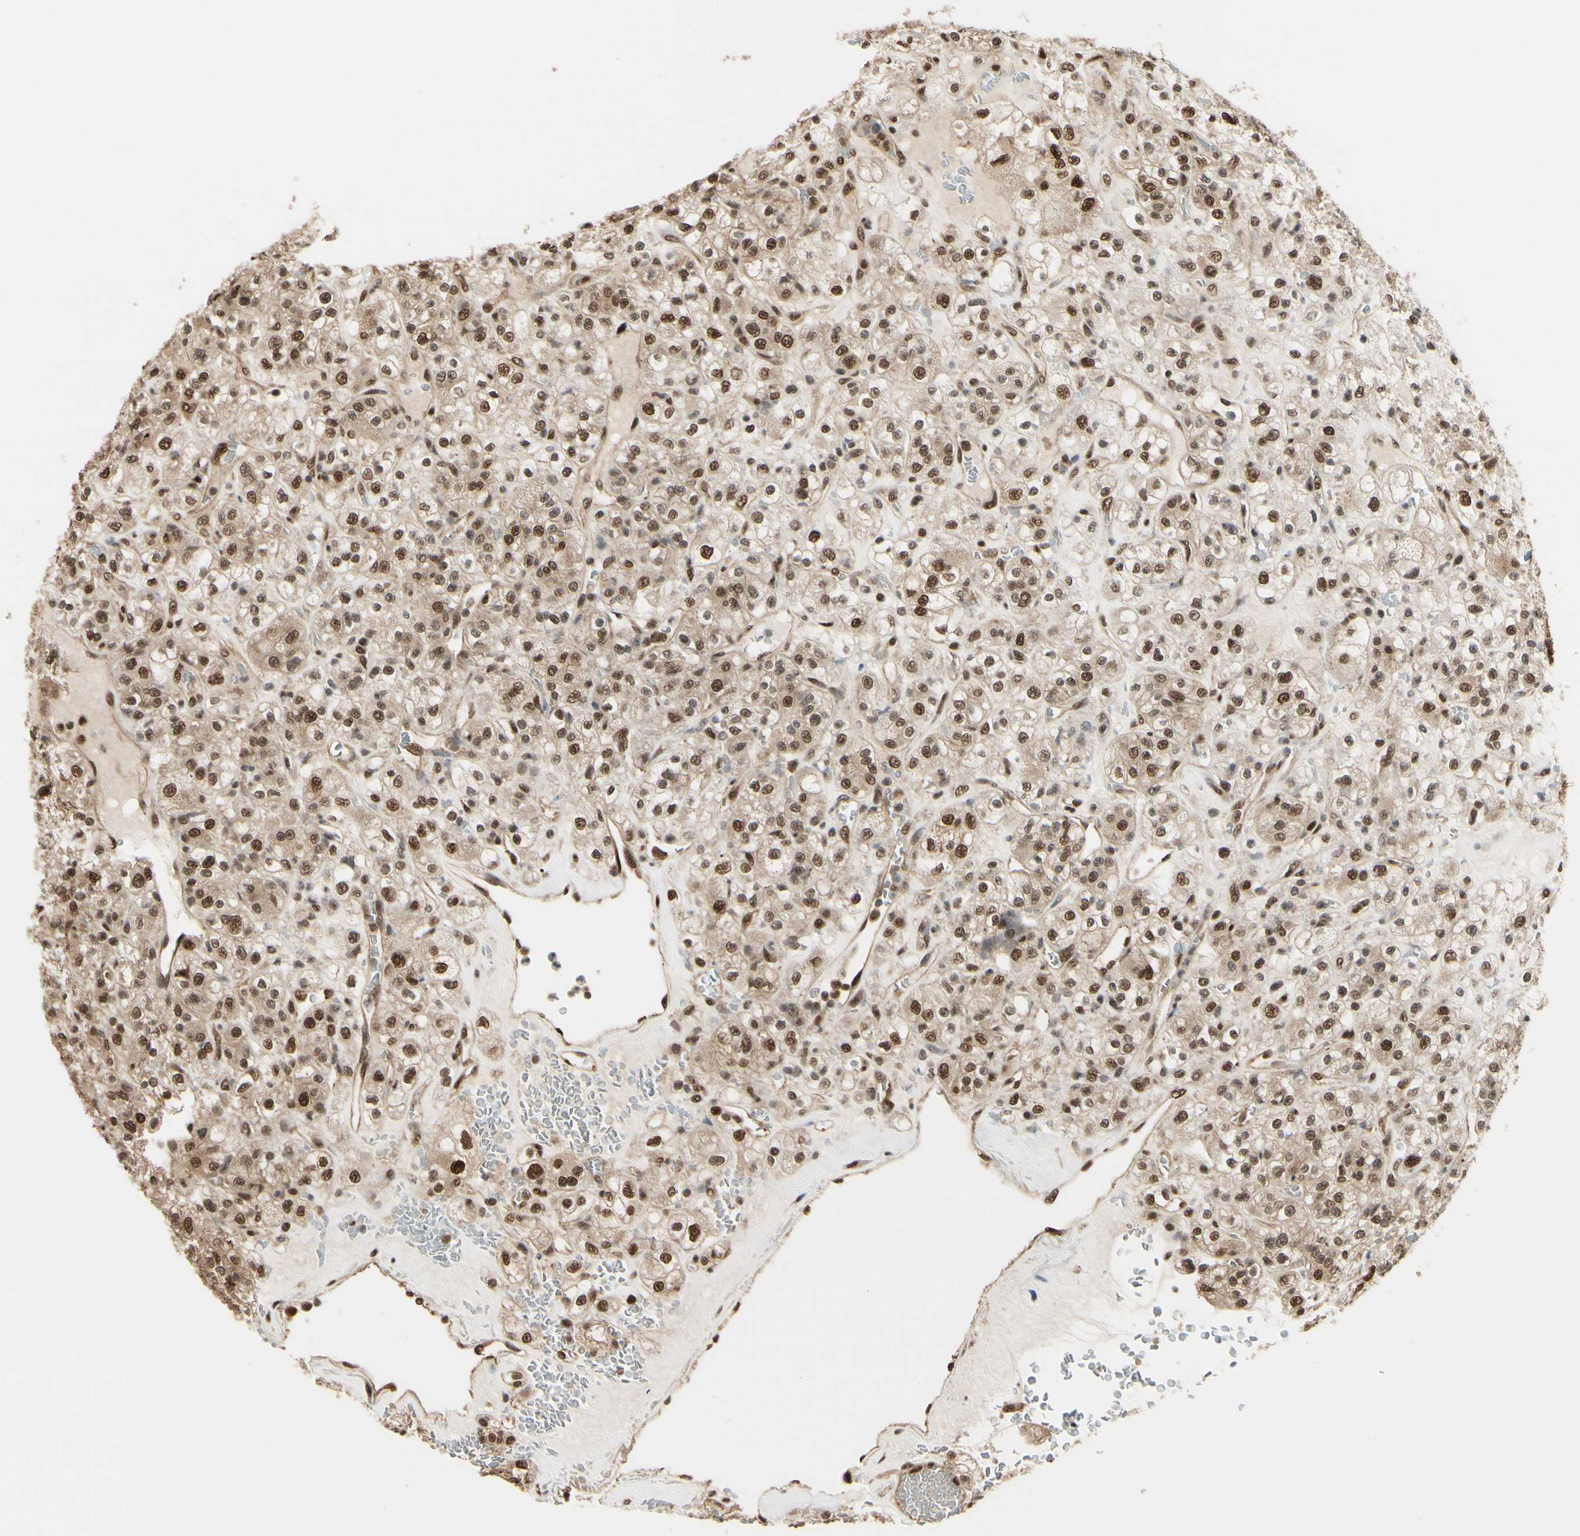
{"staining": {"intensity": "moderate", "quantity": ">75%", "location": "cytoplasmic/membranous,nuclear"}, "tissue": "renal cancer", "cell_type": "Tumor cells", "image_type": "cancer", "snomed": [{"axis": "morphology", "description": "Normal tissue, NOS"}, {"axis": "morphology", "description": "Adenocarcinoma, NOS"}, {"axis": "topography", "description": "Kidney"}], "caption": "Adenocarcinoma (renal) stained with a brown dye demonstrates moderate cytoplasmic/membranous and nuclear positive expression in approximately >75% of tumor cells.", "gene": "HSF1", "patient": {"sex": "female", "age": 72}}